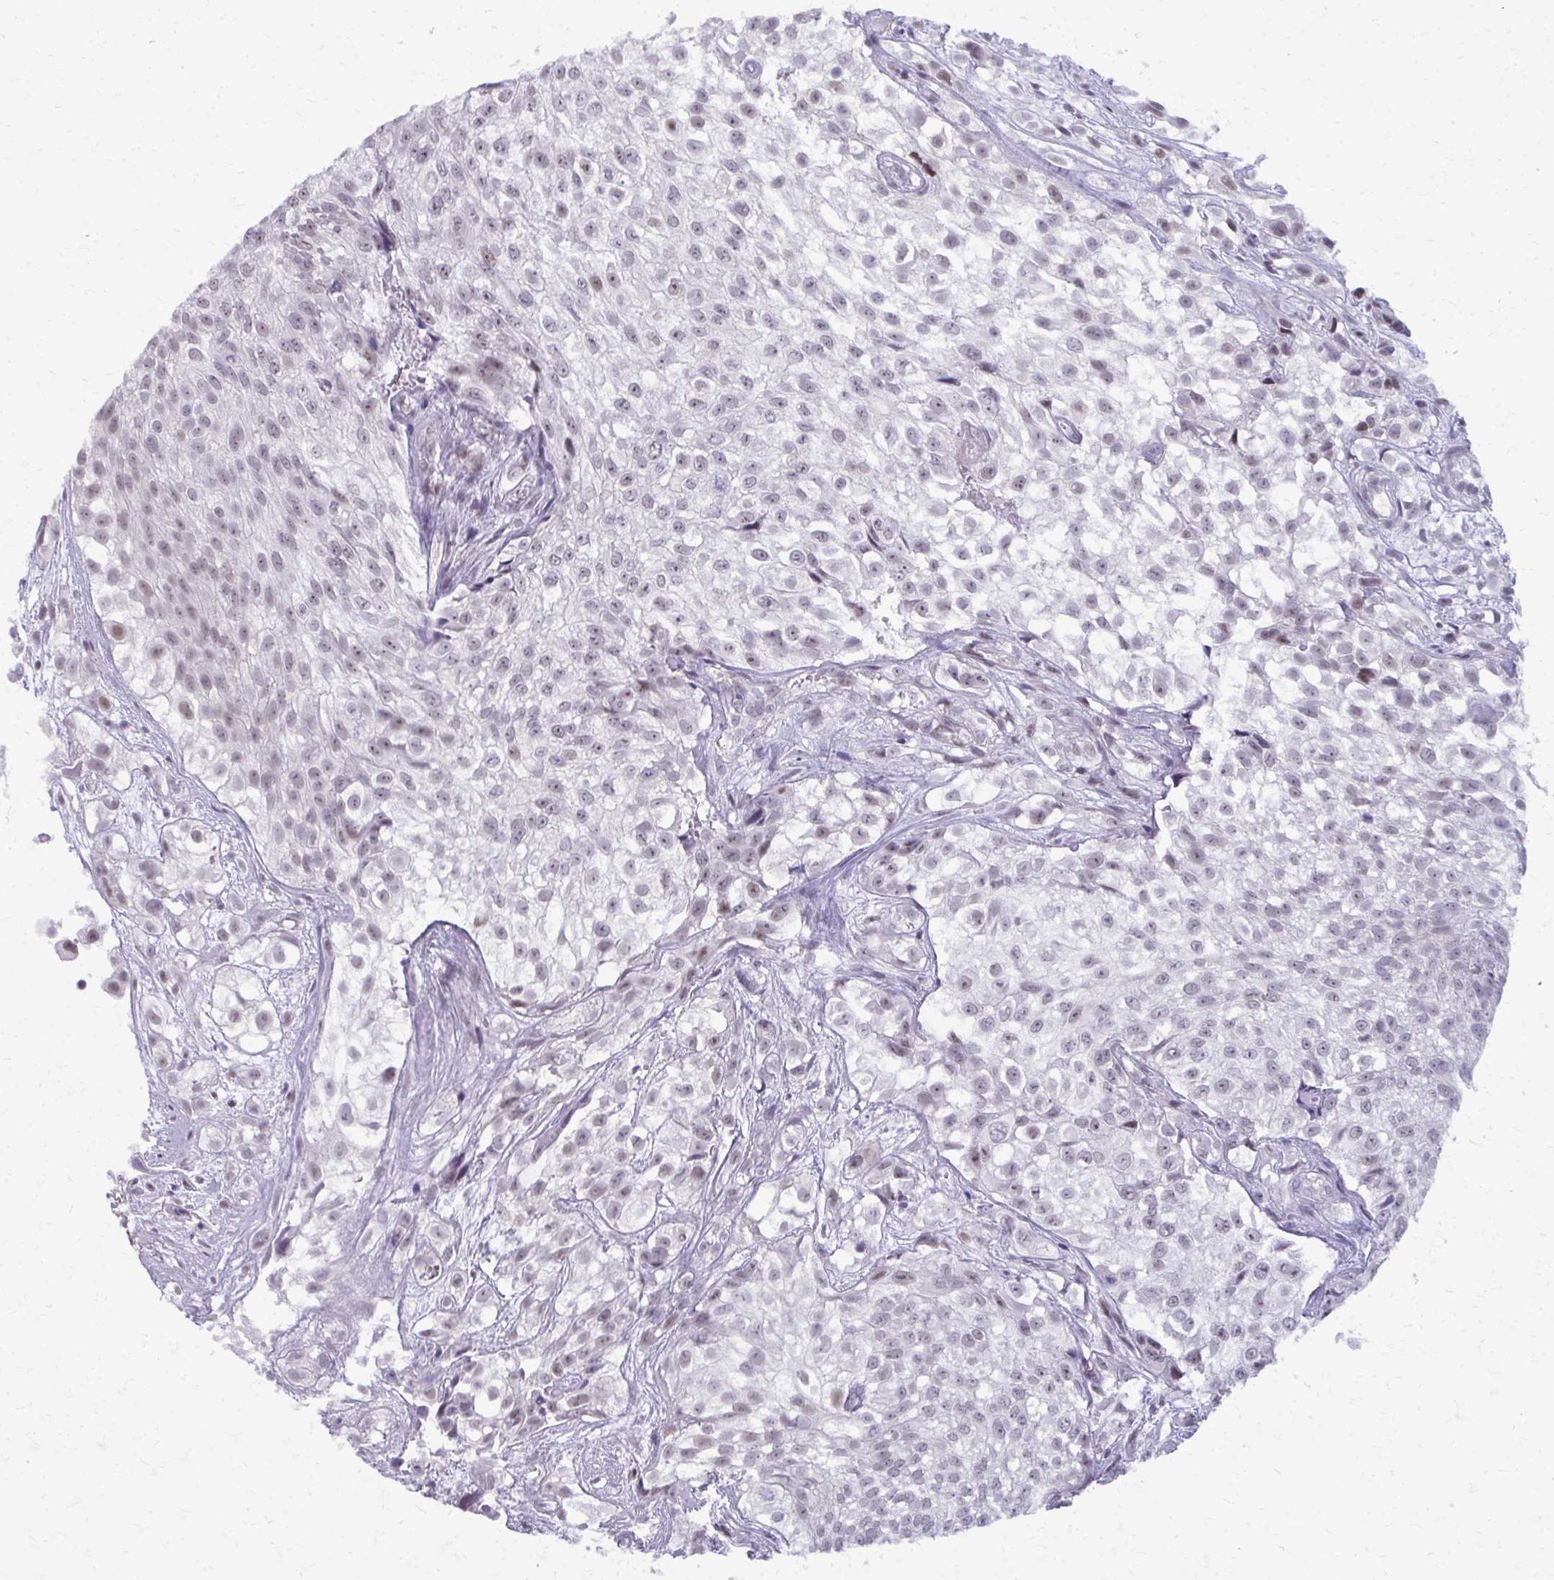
{"staining": {"intensity": "weak", "quantity": "<25%", "location": "nuclear"}, "tissue": "urothelial cancer", "cell_type": "Tumor cells", "image_type": "cancer", "snomed": [{"axis": "morphology", "description": "Urothelial carcinoma, High grade"}, {"axis": "topography", "description": "Urinary bladder"}], "caption": "The histopathology image exhibits no significant expression in tumor cells of urothelial carcinoma (high-grade). (DAB IHC visualized using brightfield microscopy, high magnification).", "gene": "MAF1", "patient": {"sex": "male", "age": 56}}